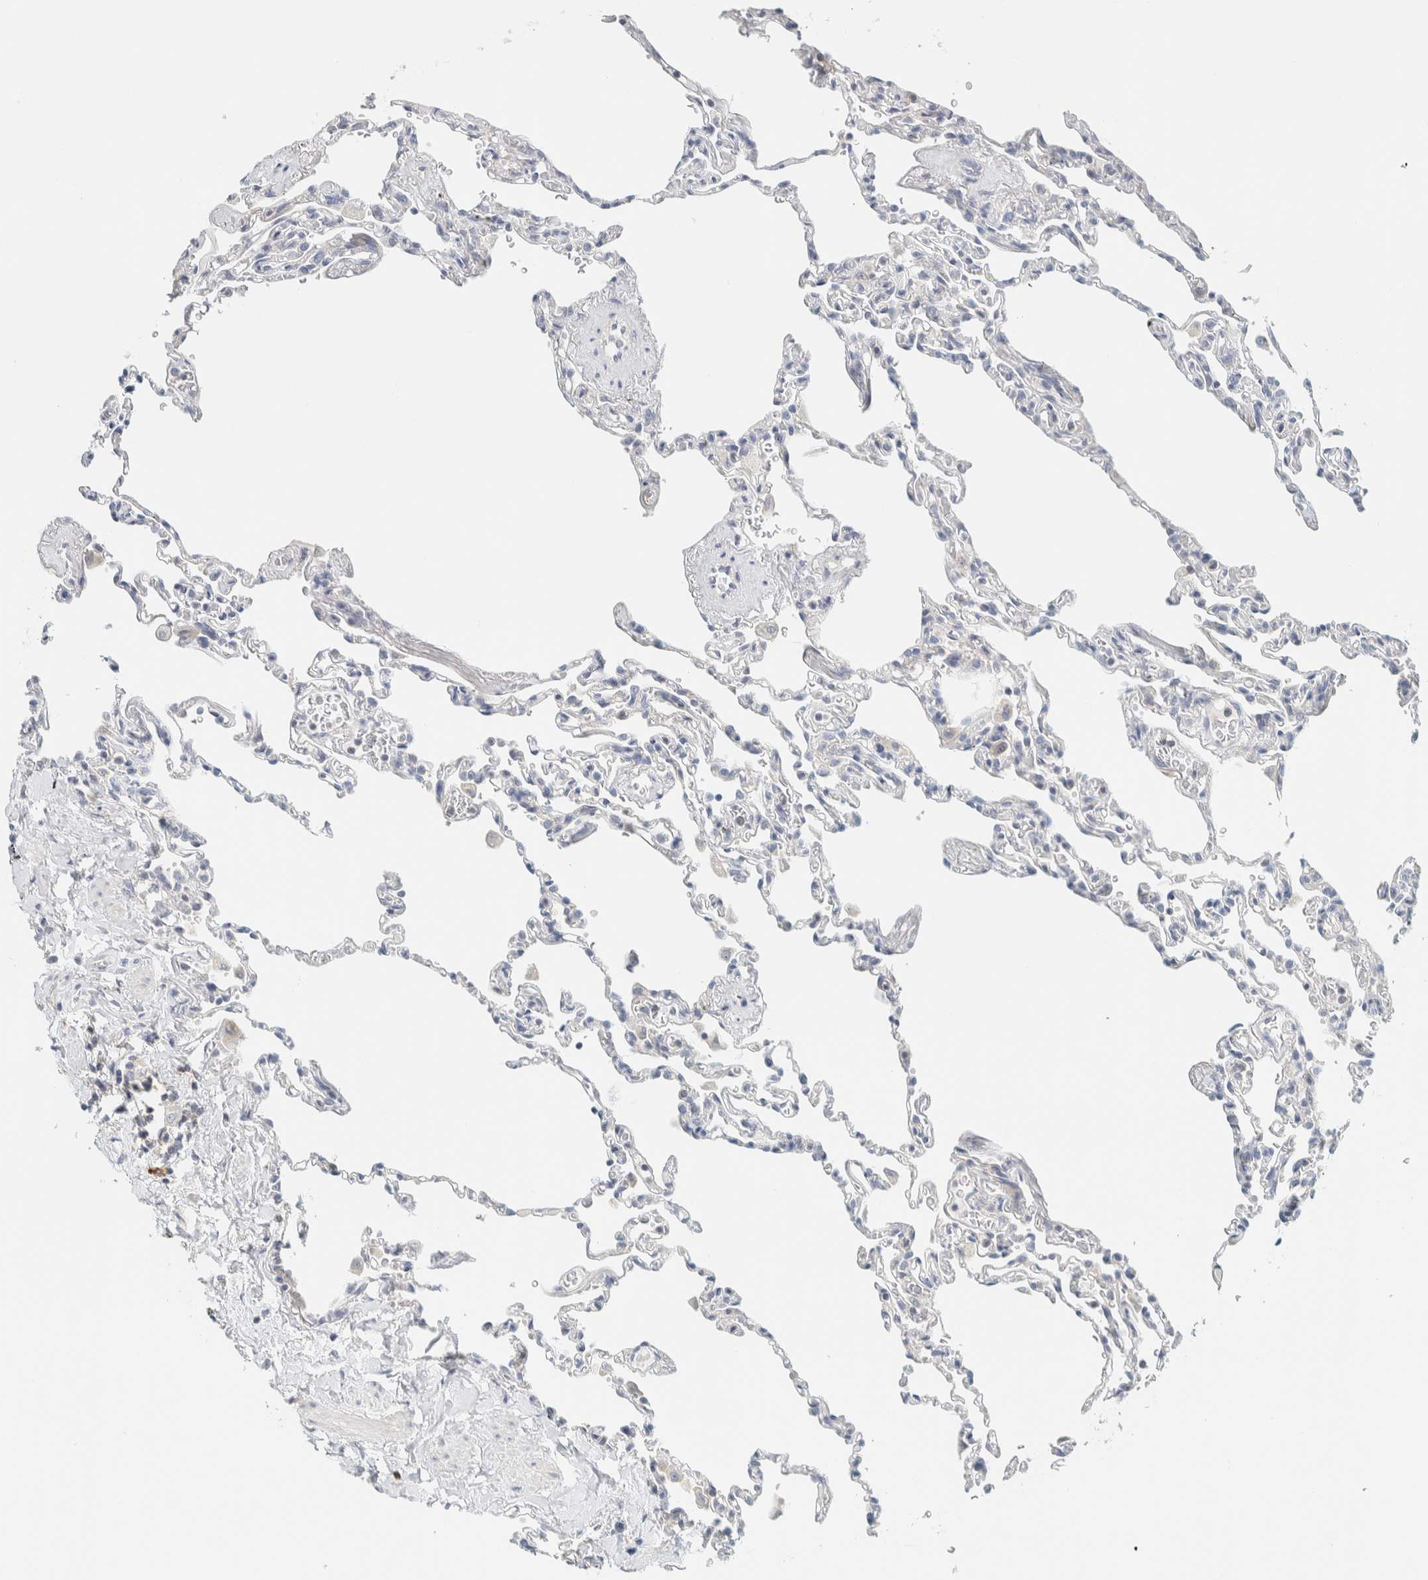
{"staining": {"intensity": "negative", "quantity": "none", "location": "none"}, "tissue": "lung", "cell_type": "Alveolar cells", "image_type": "normal", "snomed": [{"axis": "morphology", "description": "Normal tissue, NOS"}, {"axis": "topography", "description": "Lung"}], "caption": "The photomicrograph displays no staining of alveolar cells in unremarkable lung.", "gene": "NDE1", "patient": {"sex": "male", "age": 59}}